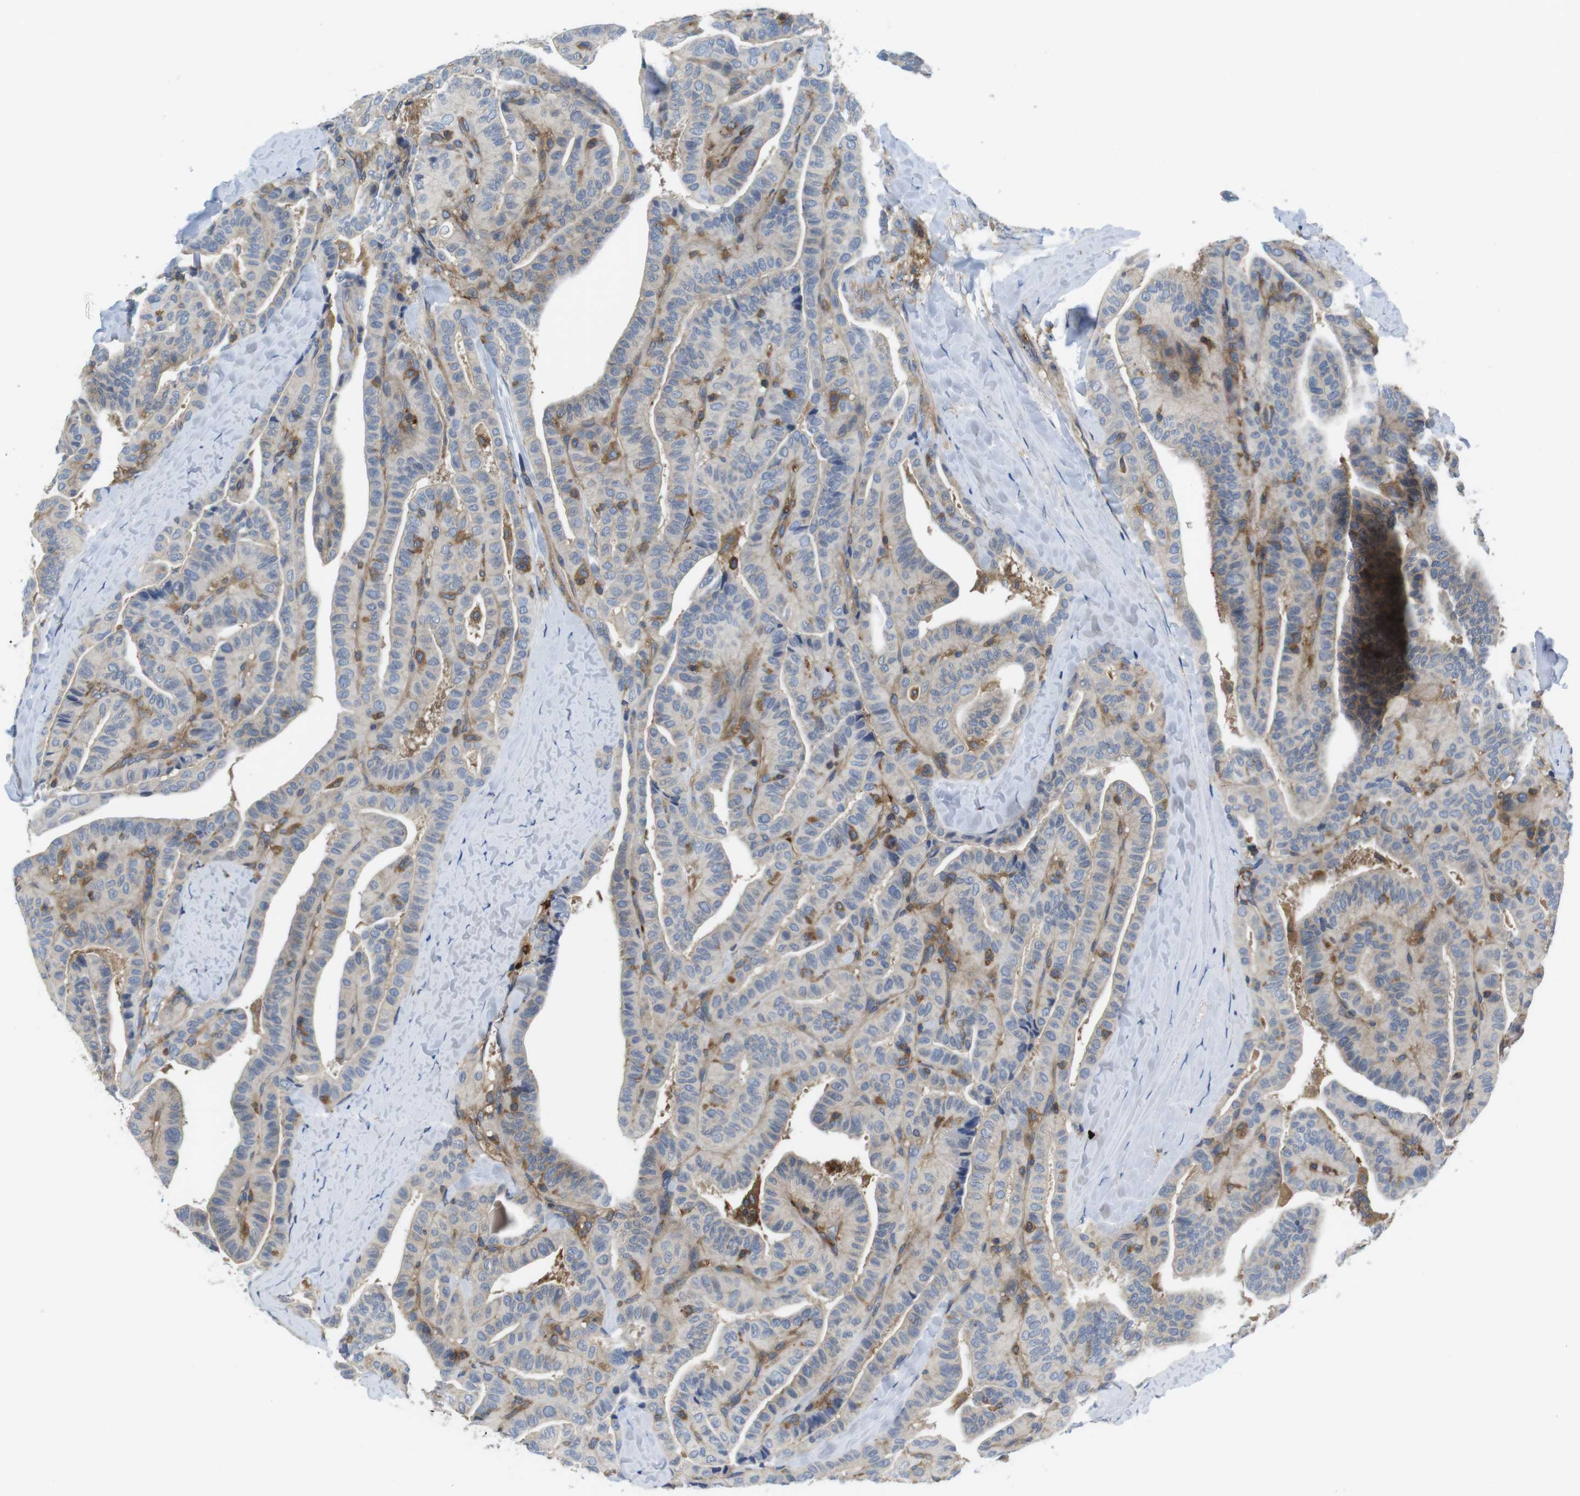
{"staining": {"intensity": "negative", "quantity": "none", "location": "none"}, "tissue": "thyroid cancer", "cell_type": "Tumor cells", "image_type": "cancer", "snomed": [{"axis": "morphology", "description": "Papillary adenocarcinoma, NOS"}, {"axis": "topography", "description": "Thyroid gland"}], "caption": "A histopathology image of human thyroid cancer (papillary adenocarcinoma) is negative for staining in tumor cells.", "gene": "HERPUD2", "patient": {"sex": "male", "age": 77}}